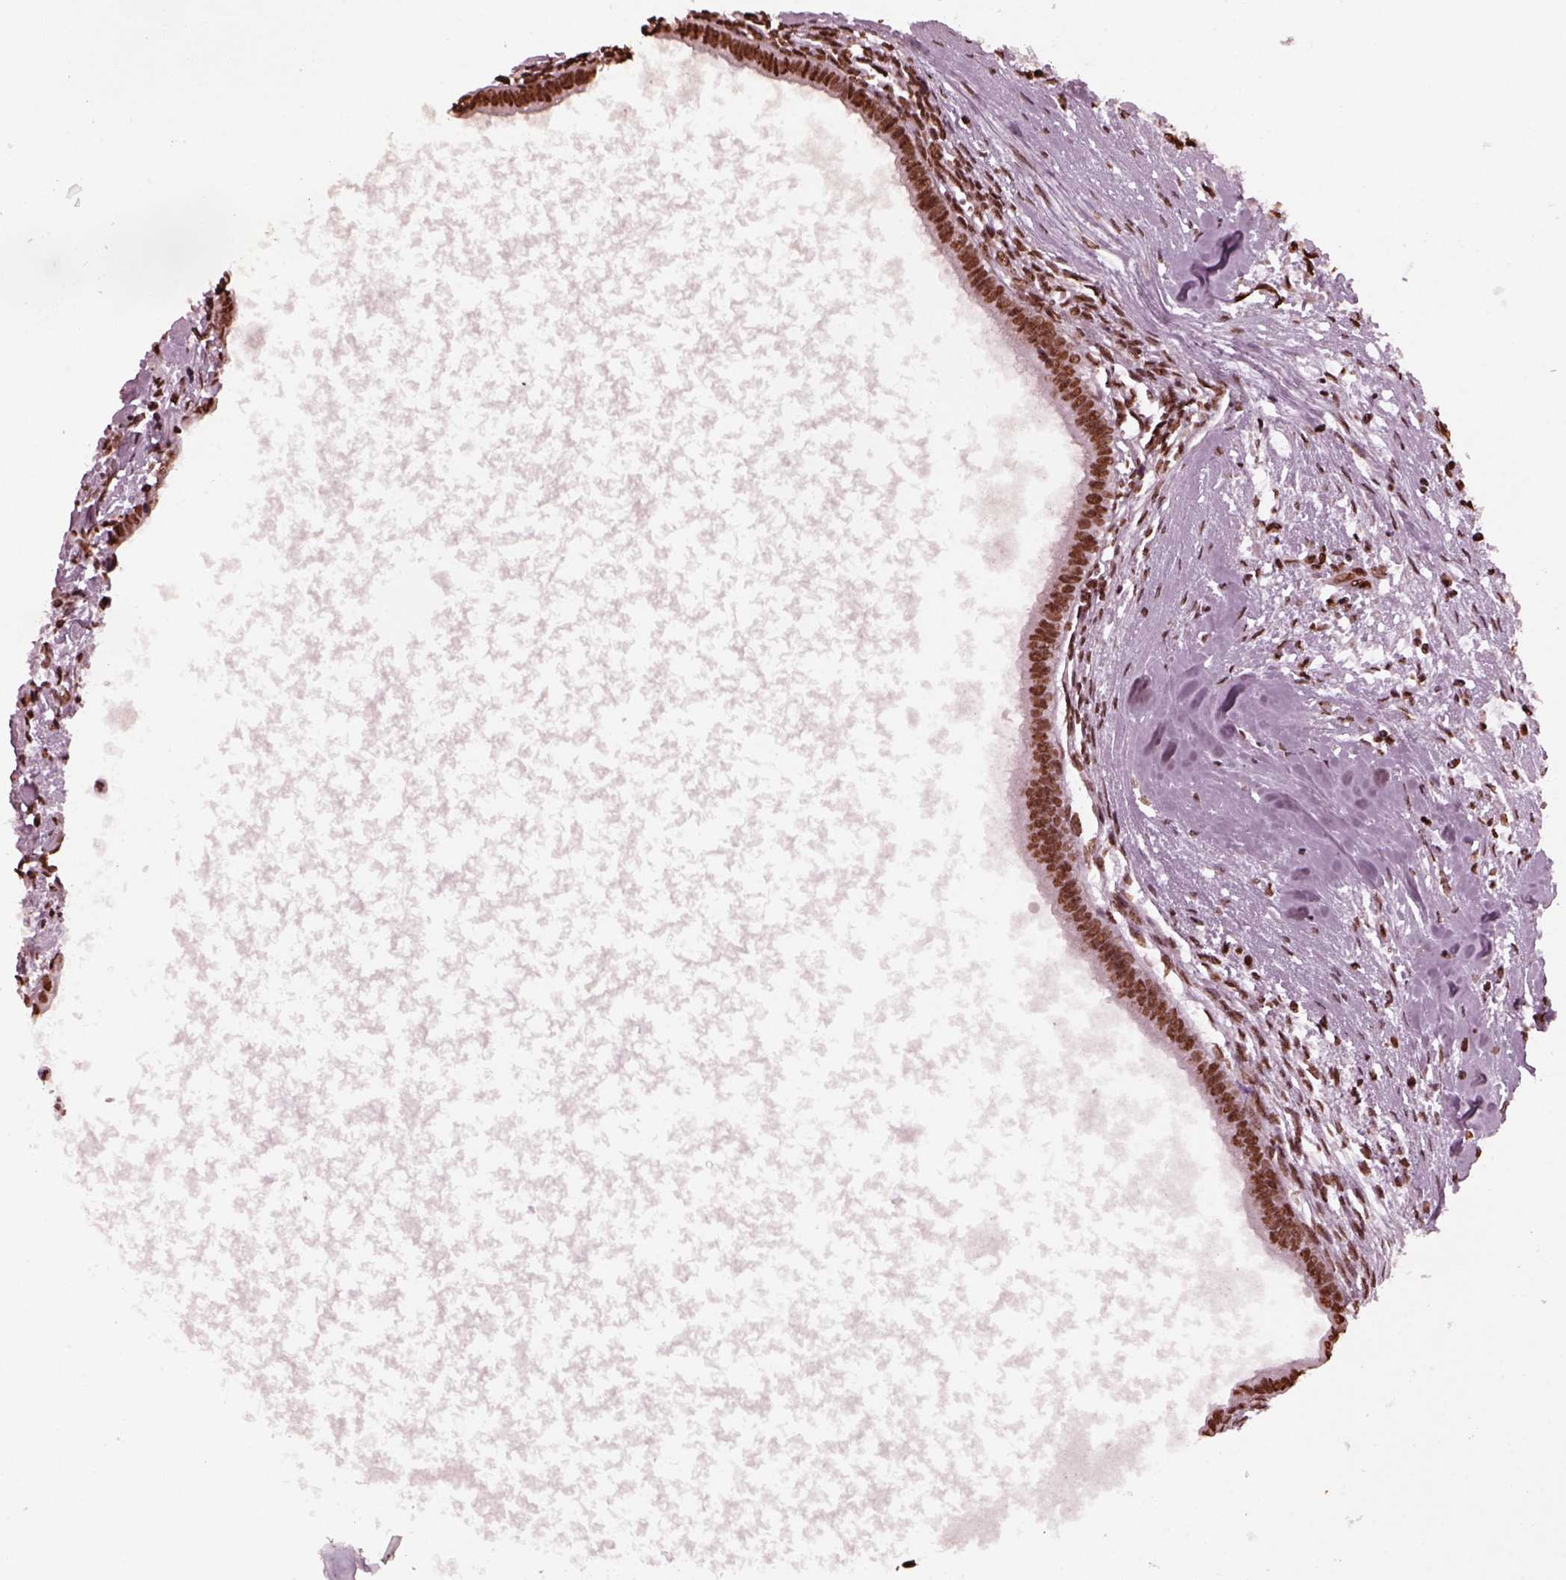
{"staining": {"intensity": "strong", "quantity": ">75%", "location": "nuclear"}, "tissue": "testis cancer", "cell_type": "Tumor cells", "image_type": "cancer", "snomed": [{"axis": "morphology", "description": "Carcinoma, Embryonal, NOS"}, {"axis": "topography", "description": "Testis"}], "caption": "Immunohistochemical staining of human embryonal carcinoma (testis) shows strong nuclear protein staining in about >75% of tumor cells. Ihc stains the protein in brown and the nuclei are stained blue.", "gene": "NSD1", "patient": {"sex": "male", "age": 37}}